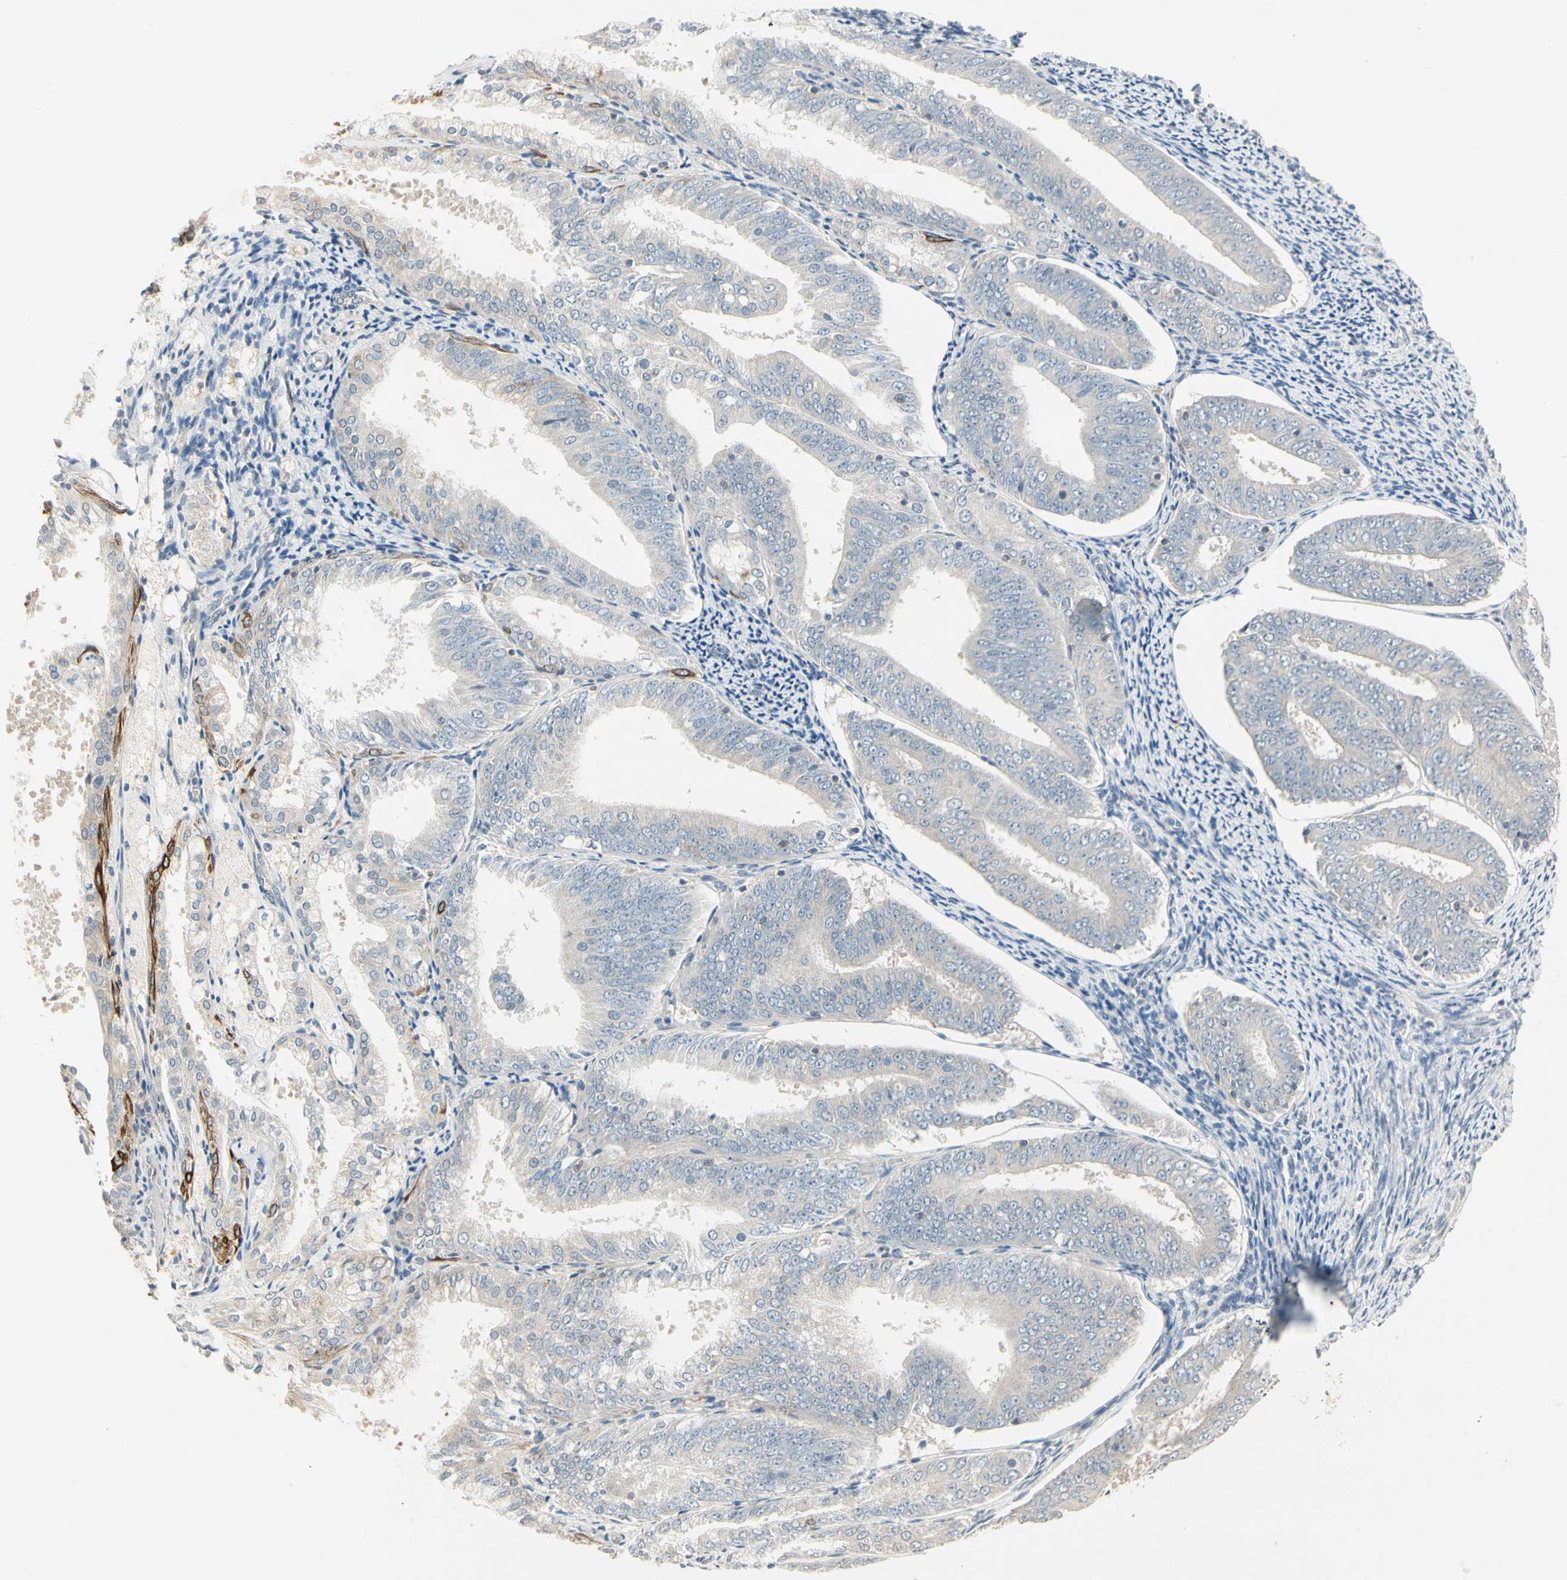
{"staining": {"intensity": "weak", "quantity": "25%-75%", "location": "cytoplasmic/membranous"}, "tissue": "endometrial cancer", "cell_type": "Tumor cells", "image_type": "cancer", "snomed": [{"axis": "morphology", "description": "Adenocarcinoma, NOS"}, {"axis": "topography", "description": "Endometrium"}], "caption": "The histopathology image displays a brown stain indicating the presence of a protein in the cytoplasmic/membranous of tumor cells in endometrial cancer. Nuclei are stained in blue.", "gene": "ZFP36", "patient": {"sex": "female", "age": 63}}